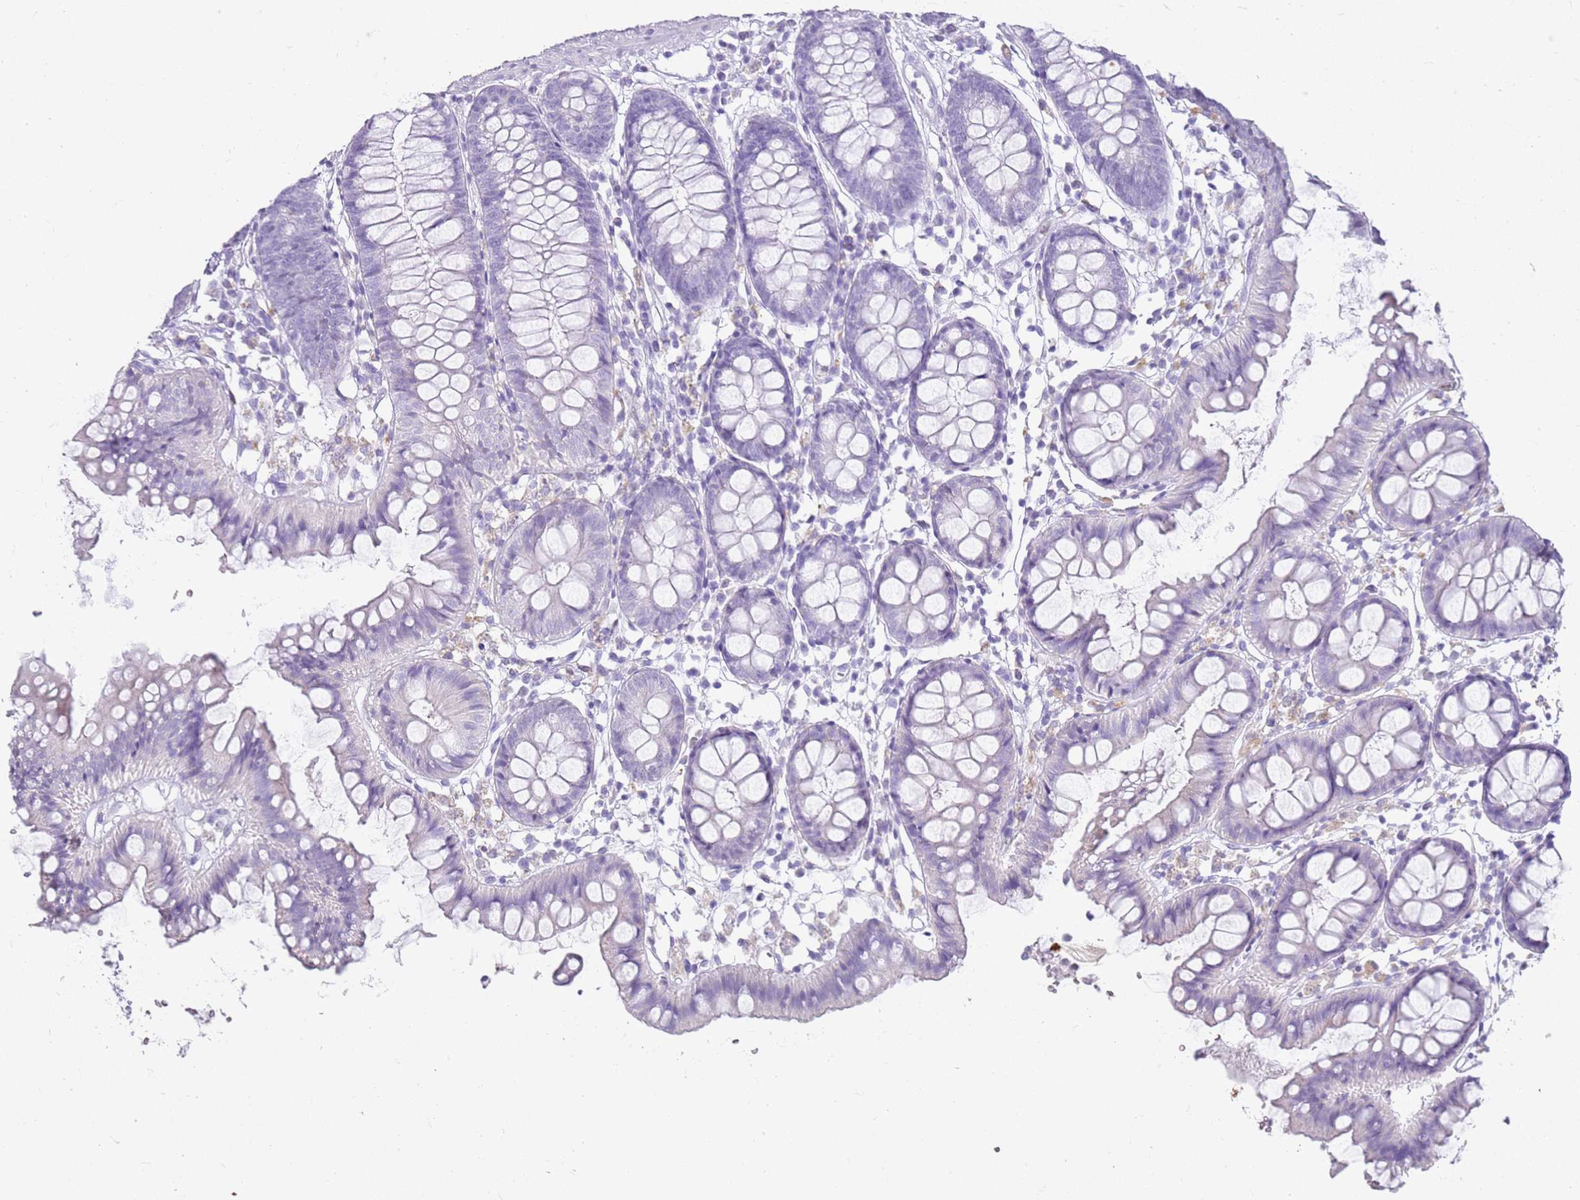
{"staining": {"intensity": "negative", "quantity": "none", "location": "none"}, "tissue": "colon", "cell_type": "Endothelial cells", "image_type": "normal", "snomed": [{"axis": "morphology", "description": "Normal tissue, NOS"}, {"axis": "topography", "description": "Colon"}], "caption": "An image of colon stained for a protein exhibits no brown staining in endothelial cells. (Brightfield microscopy of DAB (3,3'-diaminobenzidine) immunohistochemistry (IHC) at high magnification).", "gene": "CSTA", "patient": {"sex": "female", "age": 84}}